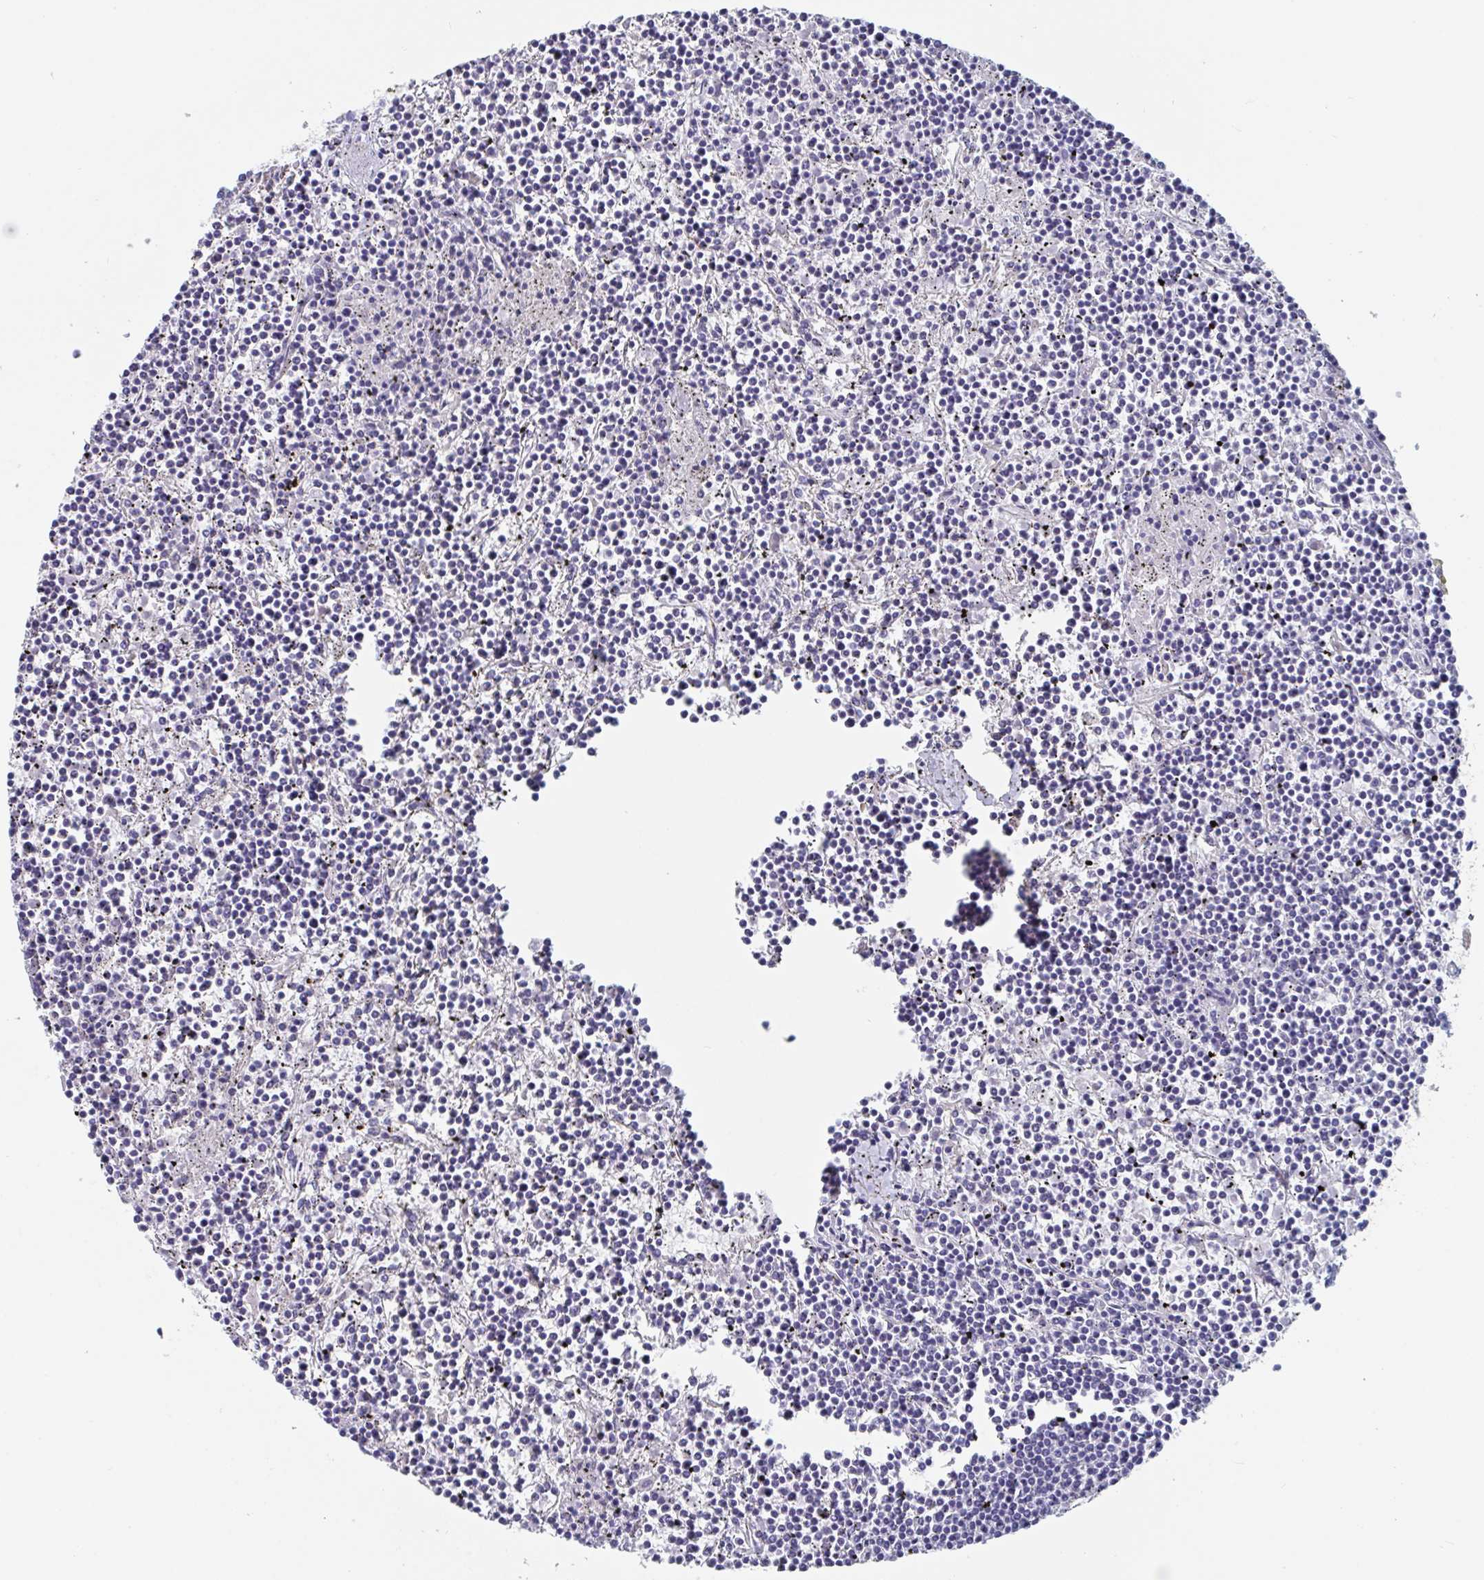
{"staining": {"intensity": "negative", "quantity": "none", "location": "none"}, "tissue": "lymphoma", "cell_type": "Tumor cells", "image_type": "cancer", "snomed": [{"axis": "morphology", "description": "Malignant lymphoma, non-Hodgkin's type, Low grade"}, {"axis": "topography", "description": "Spleen"}], "caption": "Immunohistochemical staining of low-grade malignant lymphoma, non-Hodgkin's type exhibits no significant positivity in tumor cells.", "gene": "ABHD16A", "patient": {"sex": "female", "age": 19}}